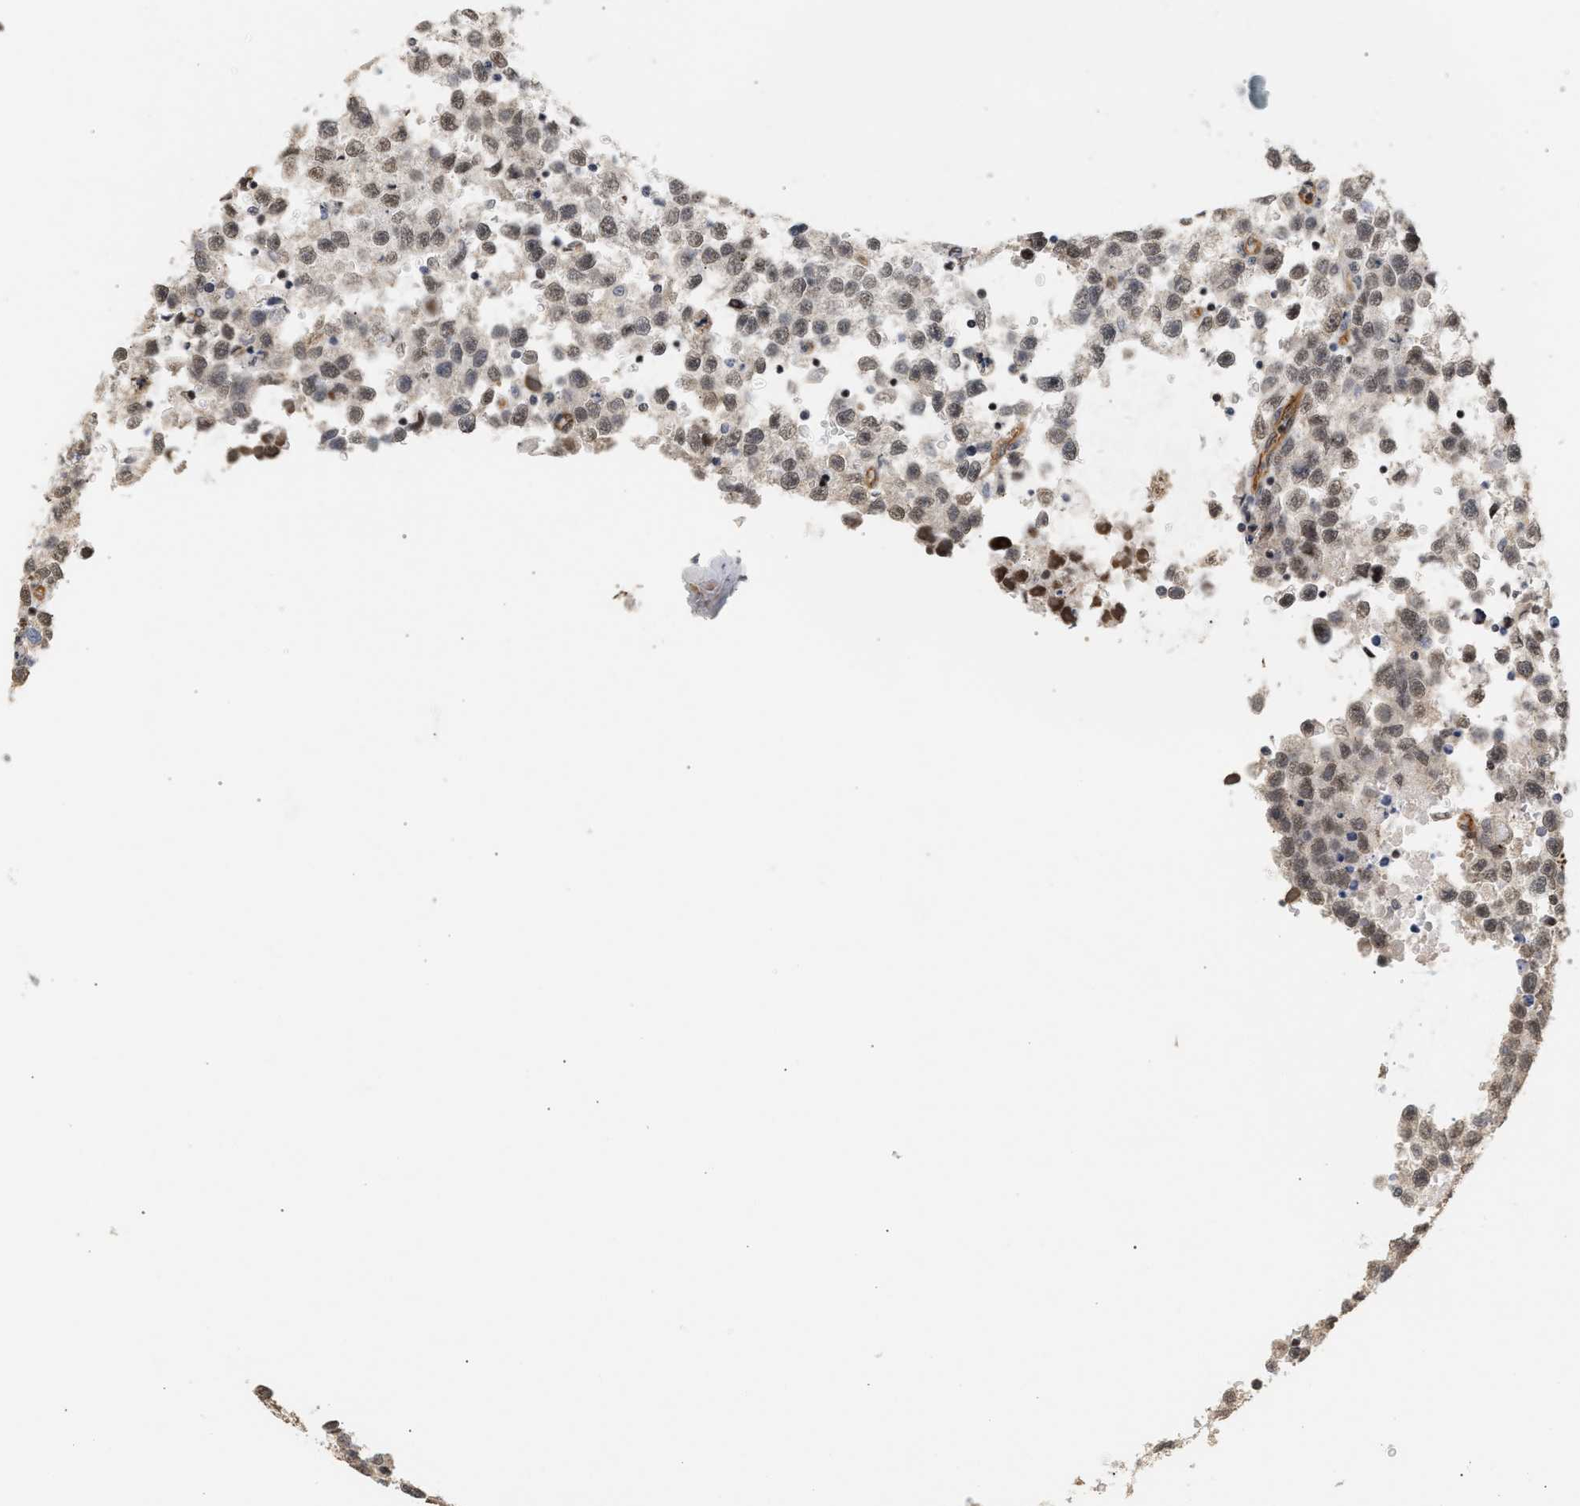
{"staining": {"intensity": "weak", "quantity": "<25%", "location": "cytoplasmic/membranous,nuclear"}, "tissue": "testis cancer", "cell_type": "Tumor cells", "image_type": "cancer", "snomed": [{"axis": "morphology", "description": "Seminoma, NOS"}, {"axis": "topography", "description": "Testis"}], "caption": "IHC micrograph of neoplastic tissue: human testis seminoma stained with DAB (3,3'-diaminobenzidine) demonstrates no significant protein expression in tumor cells.", "gene": "PLXND1", "patient": {"sex": "male", "age": 33}}